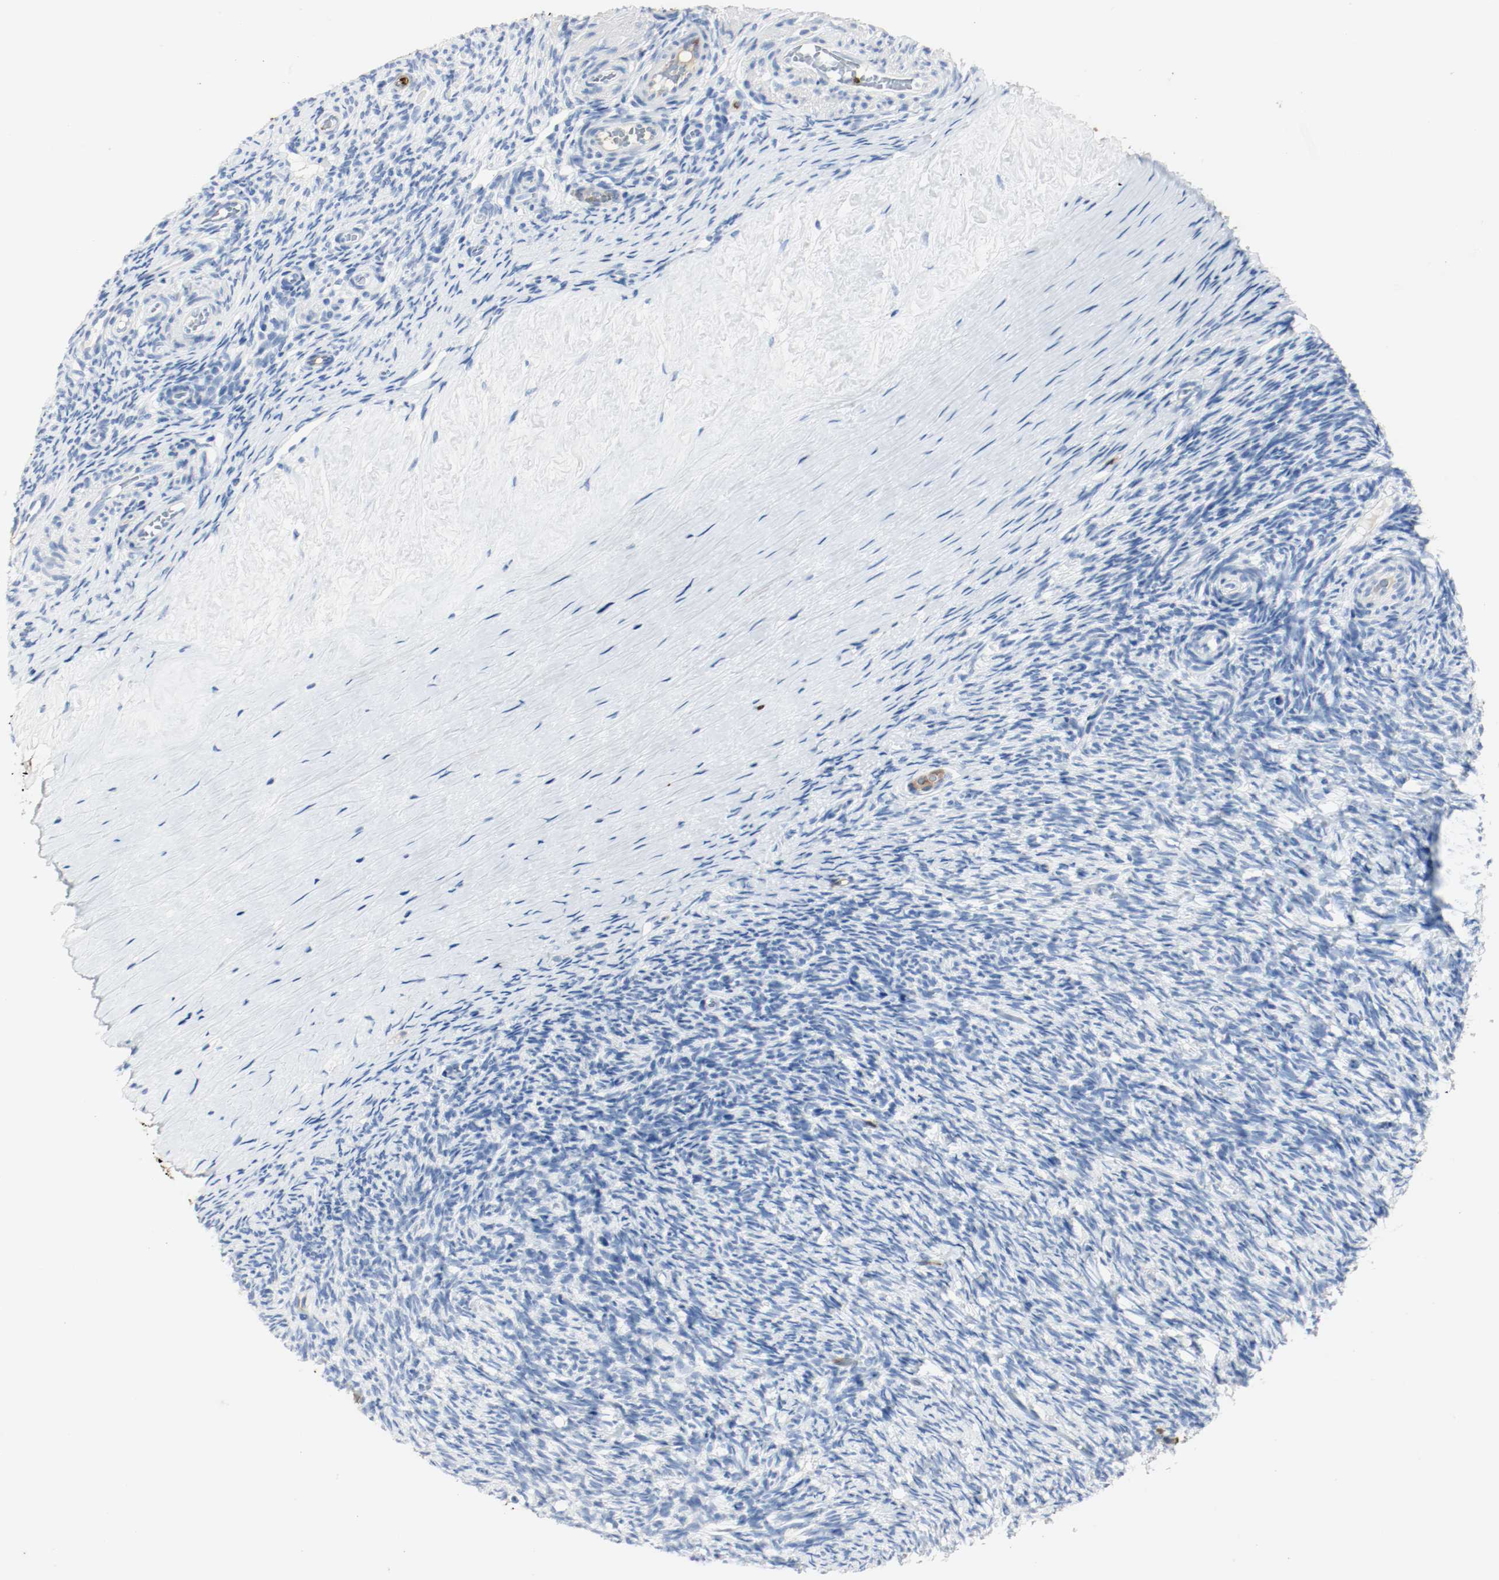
{"staining": {"intensity": "weak", "quantity": "<25%", "location": "cytoplasmic/membranous"}, "tissue": "ovary", "cell_type": "Follicle cells", "image_type": "normal", "snomed": [{"axis": "morphology", "description": "Normal tissue, NOS"}, {"axis": "topography", "description": "Ovary"}], "caption": "Immunohistochemical staining of benign ovary shows no significant staining in follicle cells.", "gene": "S100A9", "patient": {"sex": "female", "age": 60}}